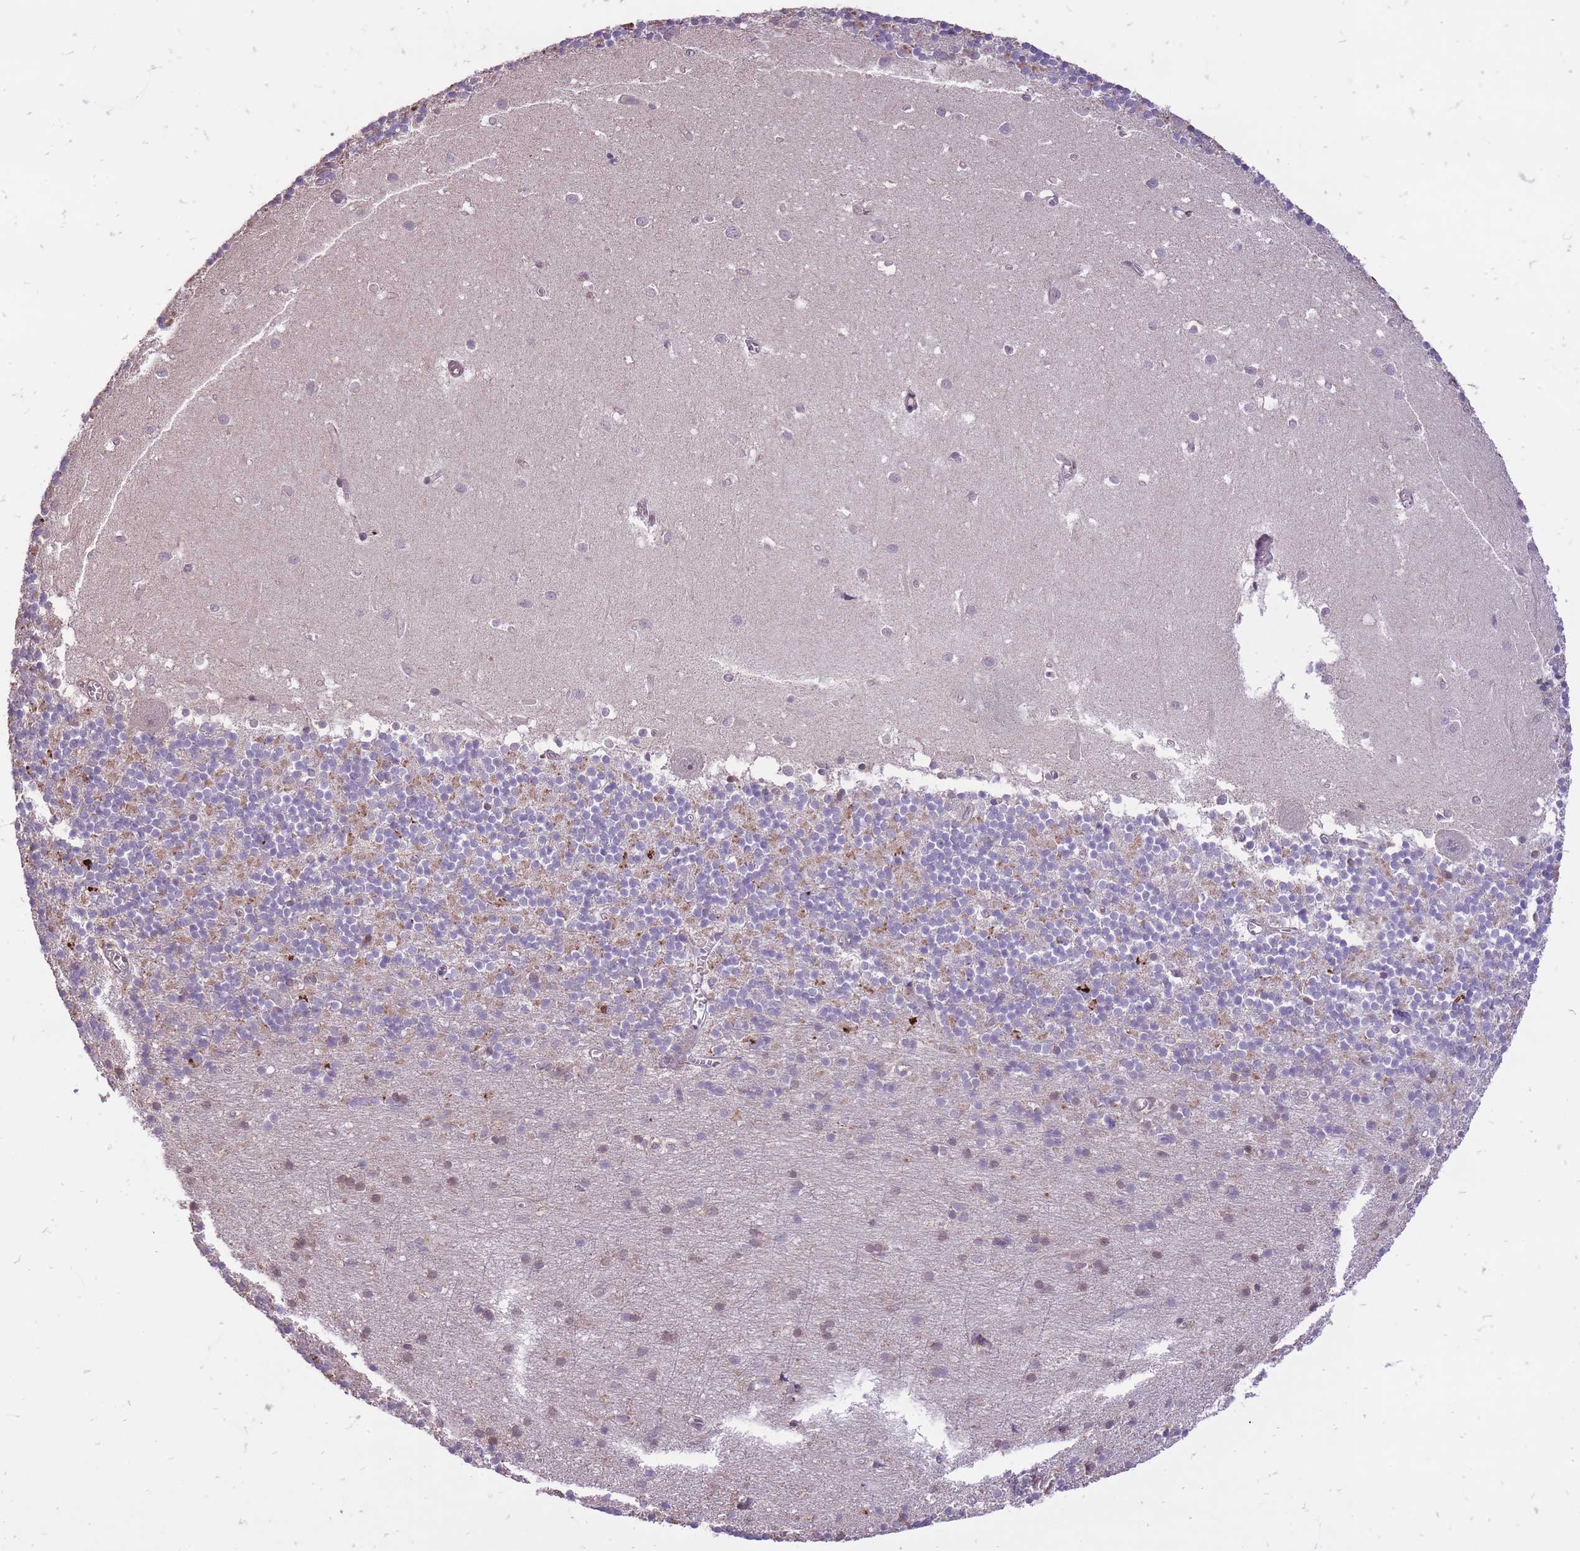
{"staining": {"intensity": "moderate", "quantity": "25%-75%", "location": "cytoplasmic/membranous"}, "tissue": "cerebellum", "cell_type": "Cells in granular layer", "image_type": "normal", "snomed": [{"axis": "morphology", "description": "Normal tissue, NOS"}, {"axis": "topography", "description": "Cerebellum"}], "caption": "High-magnification brightfield microscopy of normal cerebellum stained with DAB (brown) and counterstained with hematoxylin (blue). cells in granular layer exhibit moderate cytoplasmic/membranous positivity is seen in approximately25%-75% of cells. (DAB (3,3'-diaminobenzidine) IHC, brown staining for protein, blue staining for nuclei).", "gene": "TET3", "patient": {"sex": "male", "age": 54}}